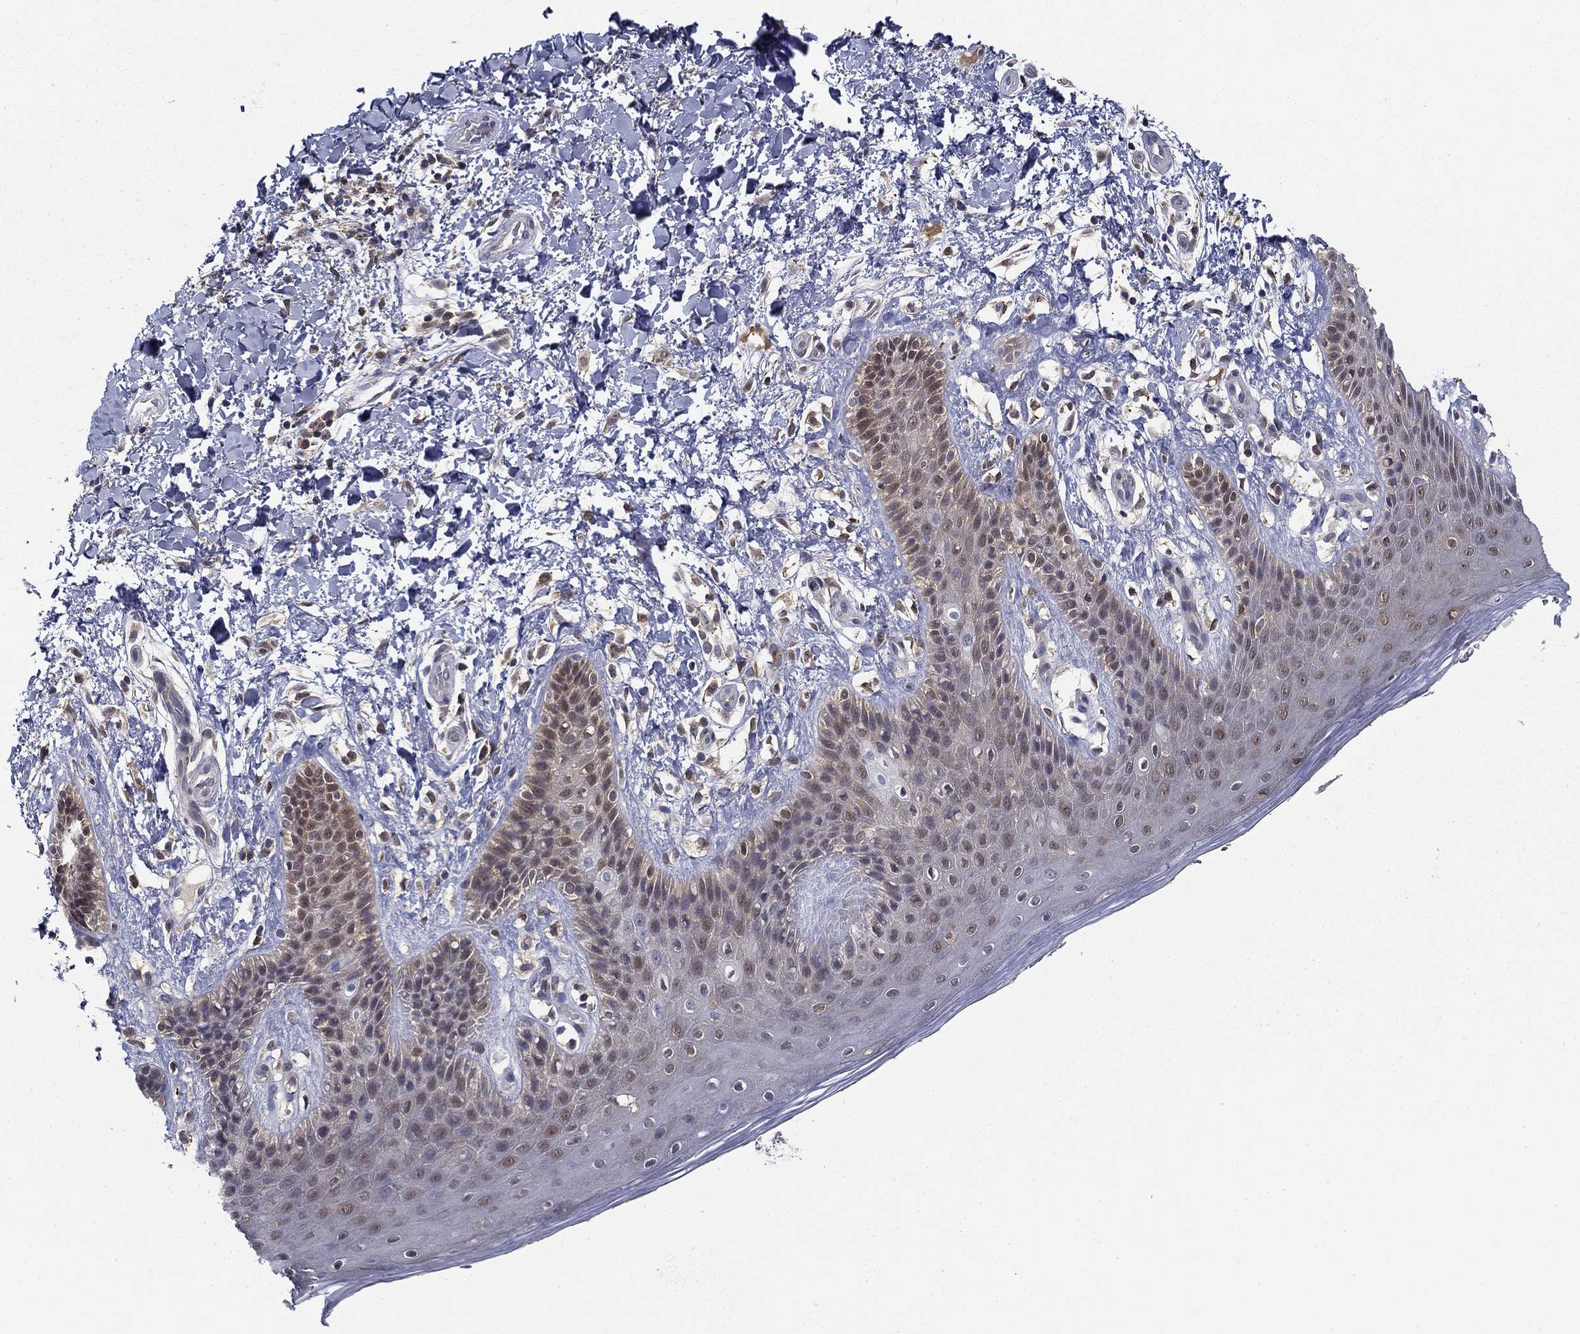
{"staining": {"intensity": "moderate", "quantity": "<25%", "location": "cytoplasmic/membranous,nuclear"}, "tissue": "skin", "cell_type": "Epidermal cells", "image_type": "normal", "snomed": [{"axis": "morphology", "description": "Normal tissue, NOS"}, {"axis": "topography", "description": "Anal"}], "caption": "The photomicrograph displays a brown stain indicating the presence of a protein in the cytoplasmic/membranous,nuclear of epidermal cells in skin.", "gene": "NIT2", "patient": {"sex": "male", "age": 36}}